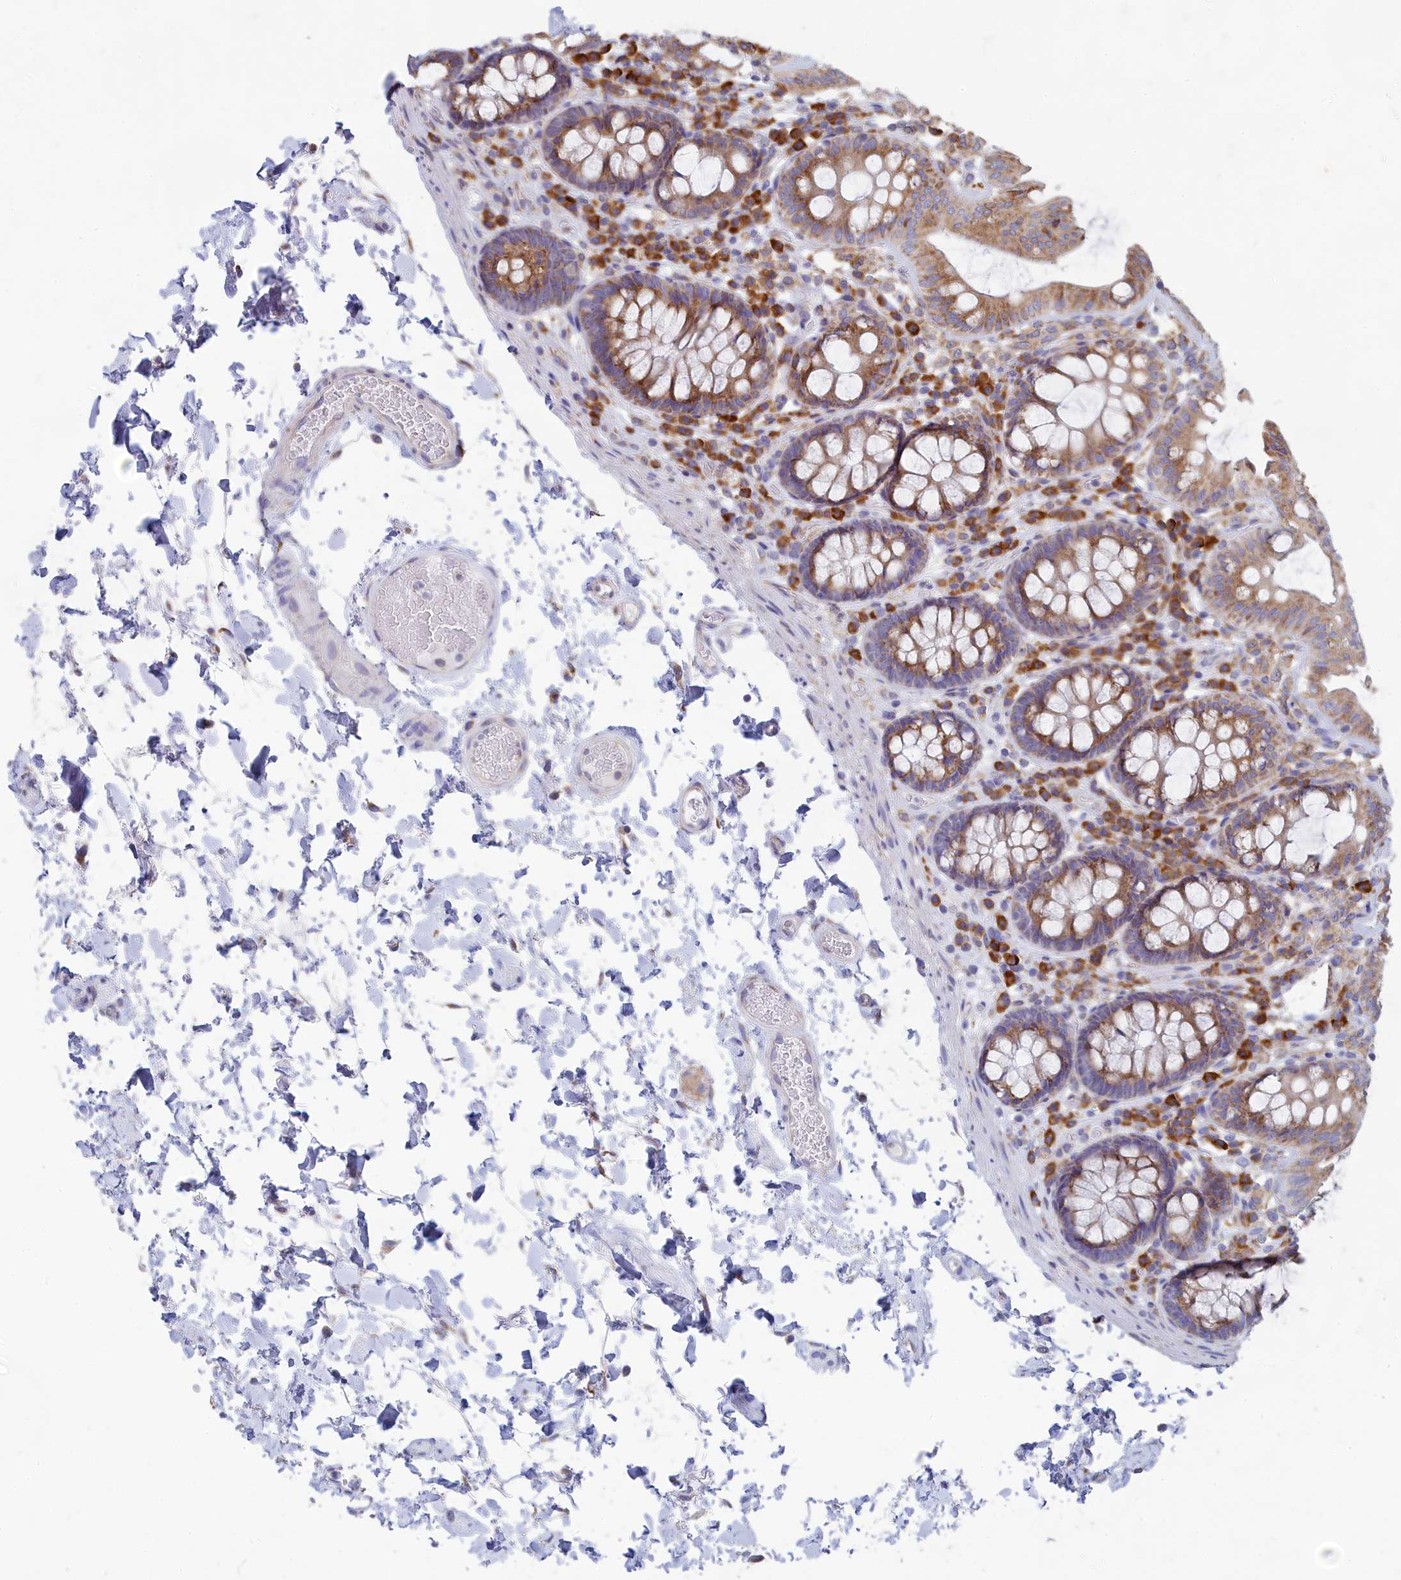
{"staining": {"intensity": "negative", "quantity": "none", "location": "none"}, "tissue": "colon", "cell_type": "Endothelial cells", "image_type": "normal", "snomed": [{"axis": "morphology", "description": "Normal tissue, NOS"}, {"axis": "topography", "description": "Colon"}], "caption": "Immunohistochemistry (IHC) image of normal human colon stained for a protein (brown), which reveals no positivity in endothelial cells.", "gene": "WDR35", "patient": {"sex": "male", "age": 84}}